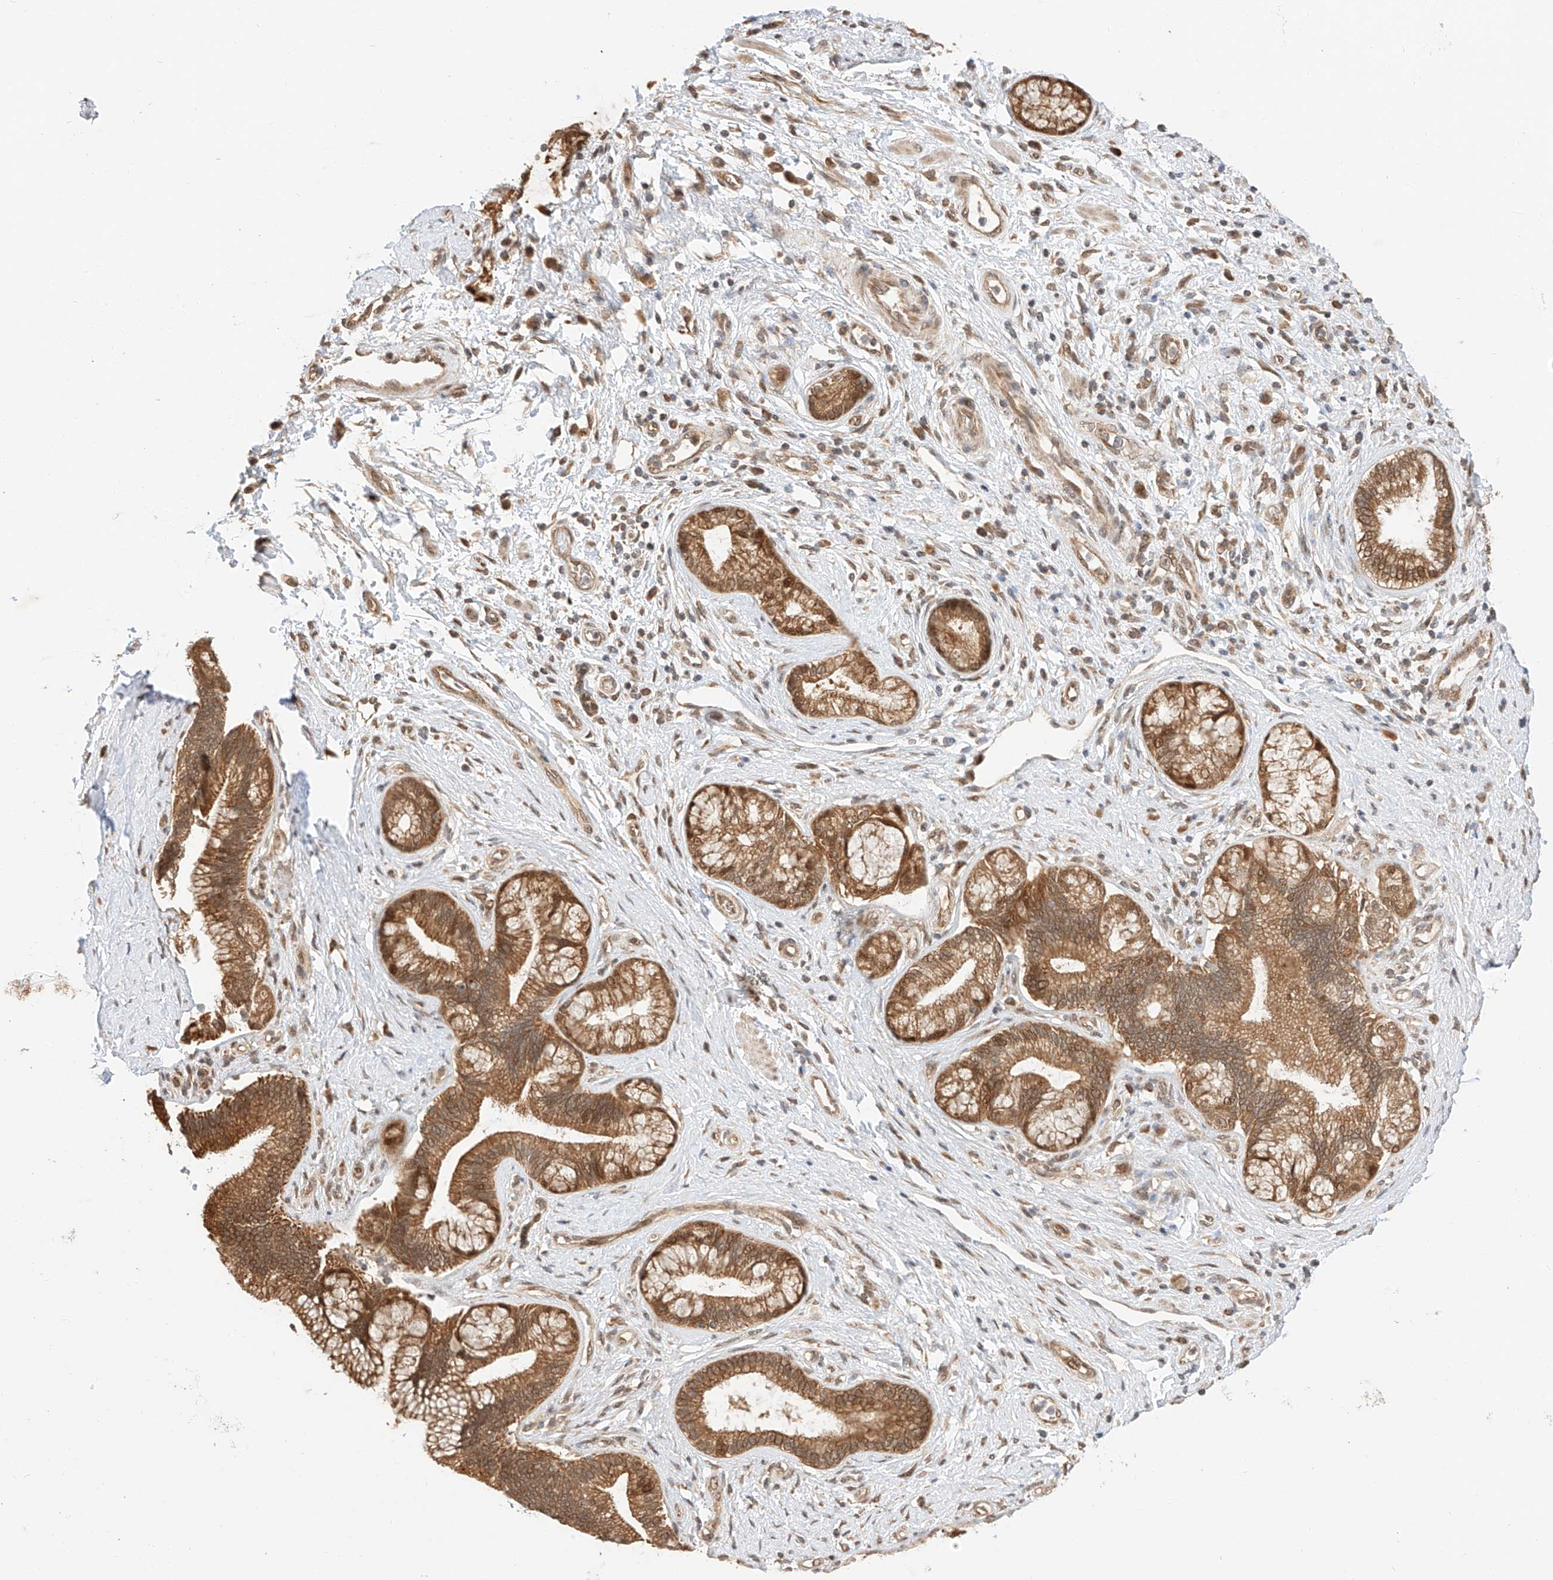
{"staining": {"intensity": "moderate", "quantity": ">75%", "location": "cytoplasmic/membranous,nuclear"}, "tissue": "pancreatic cancer", "cell_type": "Tumor cells", "image_type": "cancer", "snomed": [{"axis": "morphology", "description": "Adenocarcinoma, NOS"}, {"axis": "topography", "description": "Pancreas"}], "caption": "A photomicrograph showing moderate cytoplasmic/membranous and nuclear staining in about >75% of tumor cells in pancreatic cancer (adenocarcinoma), as visualized by brown immunohistochemical staining.", "gene": "EIF4H", "patient": {"sex": "female", "age": 73}}